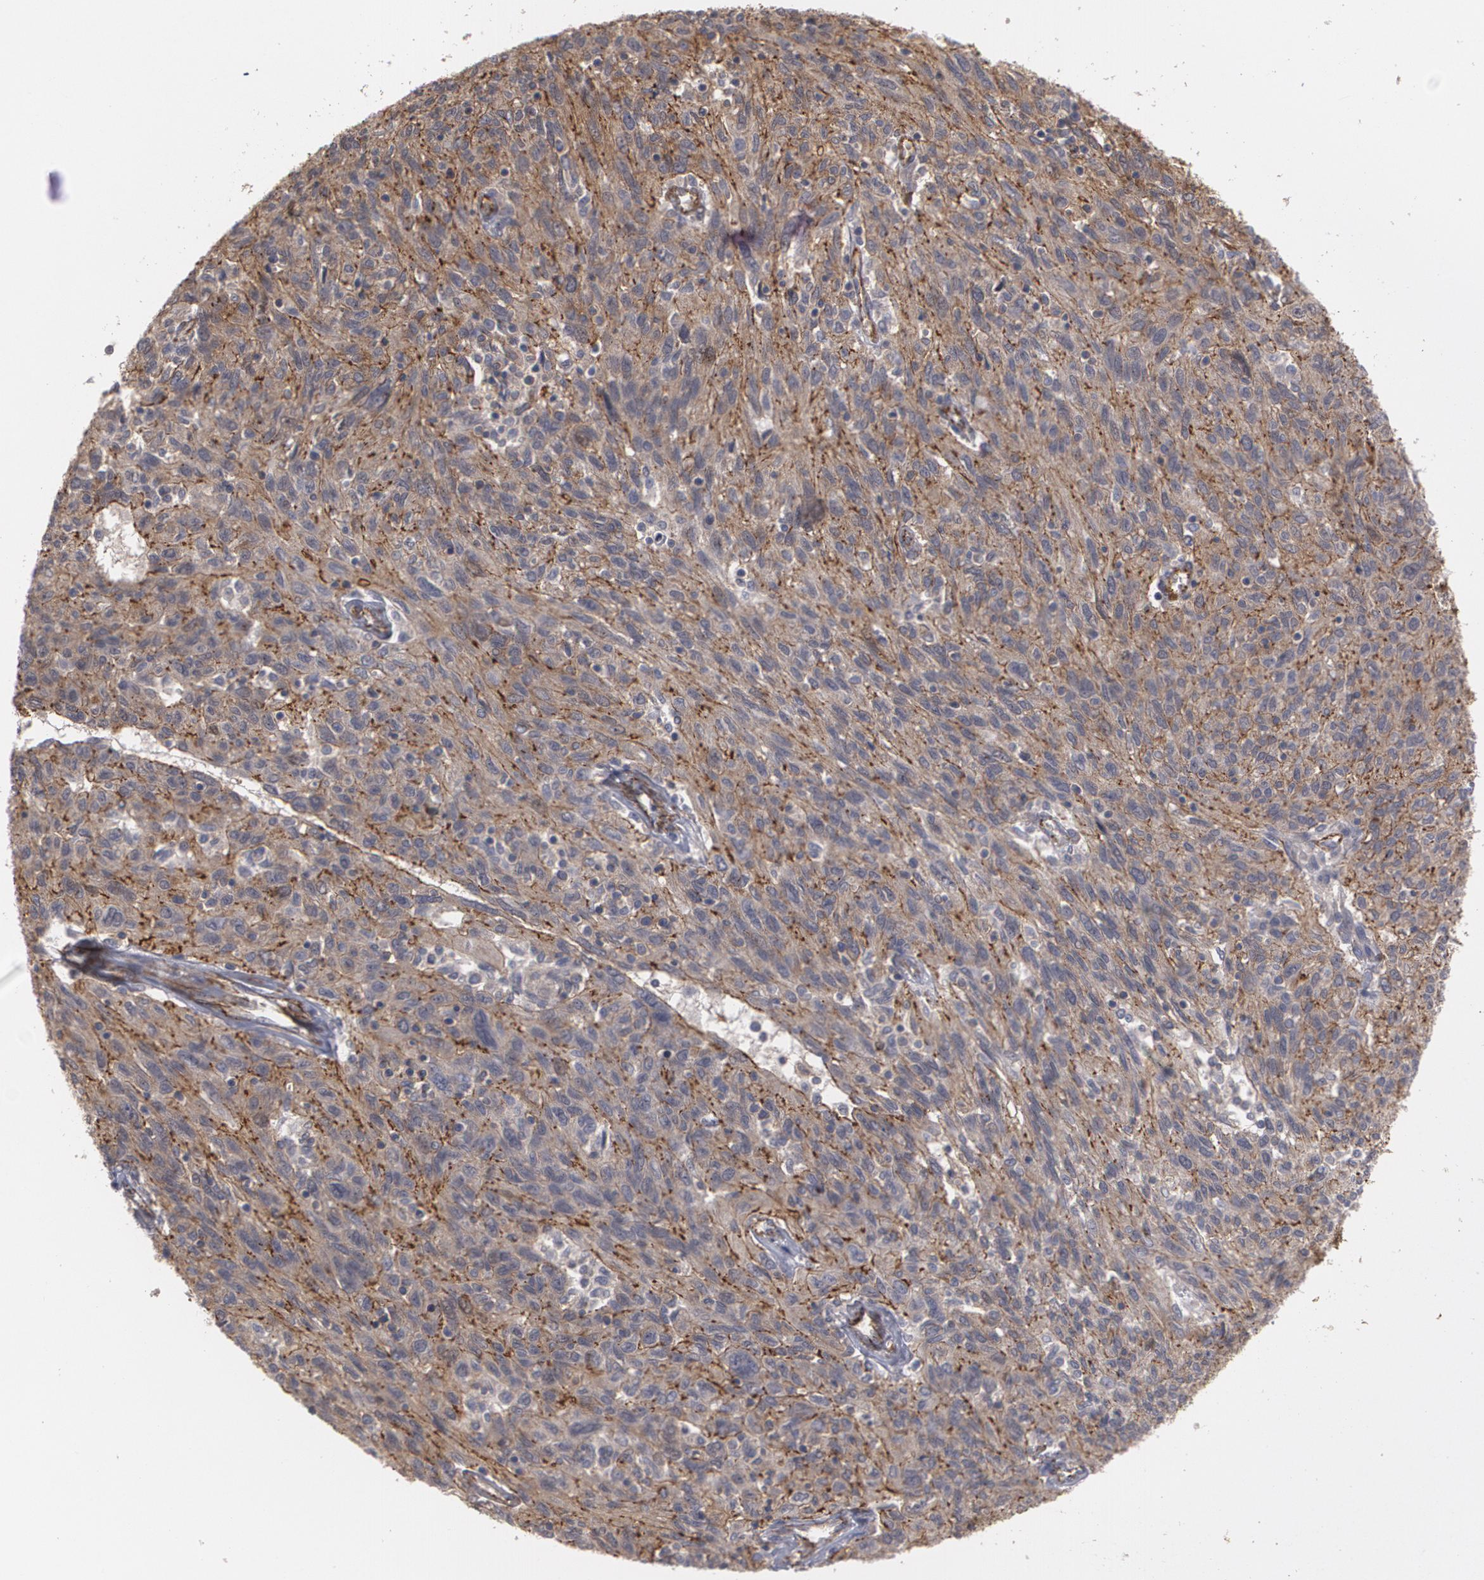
{"staining": {"intensity": "moderate", "quantity": ">75%", "location": "cytoplasmic/membranous"}, "tissue": "ovarian cancer", "cell_type": "Tumor cells", "image_type": "cancer", "snomed": [{"axis": "morphology", "description": "Carcinoma, endometroid"}, {"axis": "topography", "description": "Ovary"}], "caption": "IHC of endometroid carcinoma (ovarian) shows medium levels of moderate cytoplasmic/membranous positivity in approximately >75% of tumor cells.", "gene": "TJP1", "patient": {"sex": "female", "age": 50}}